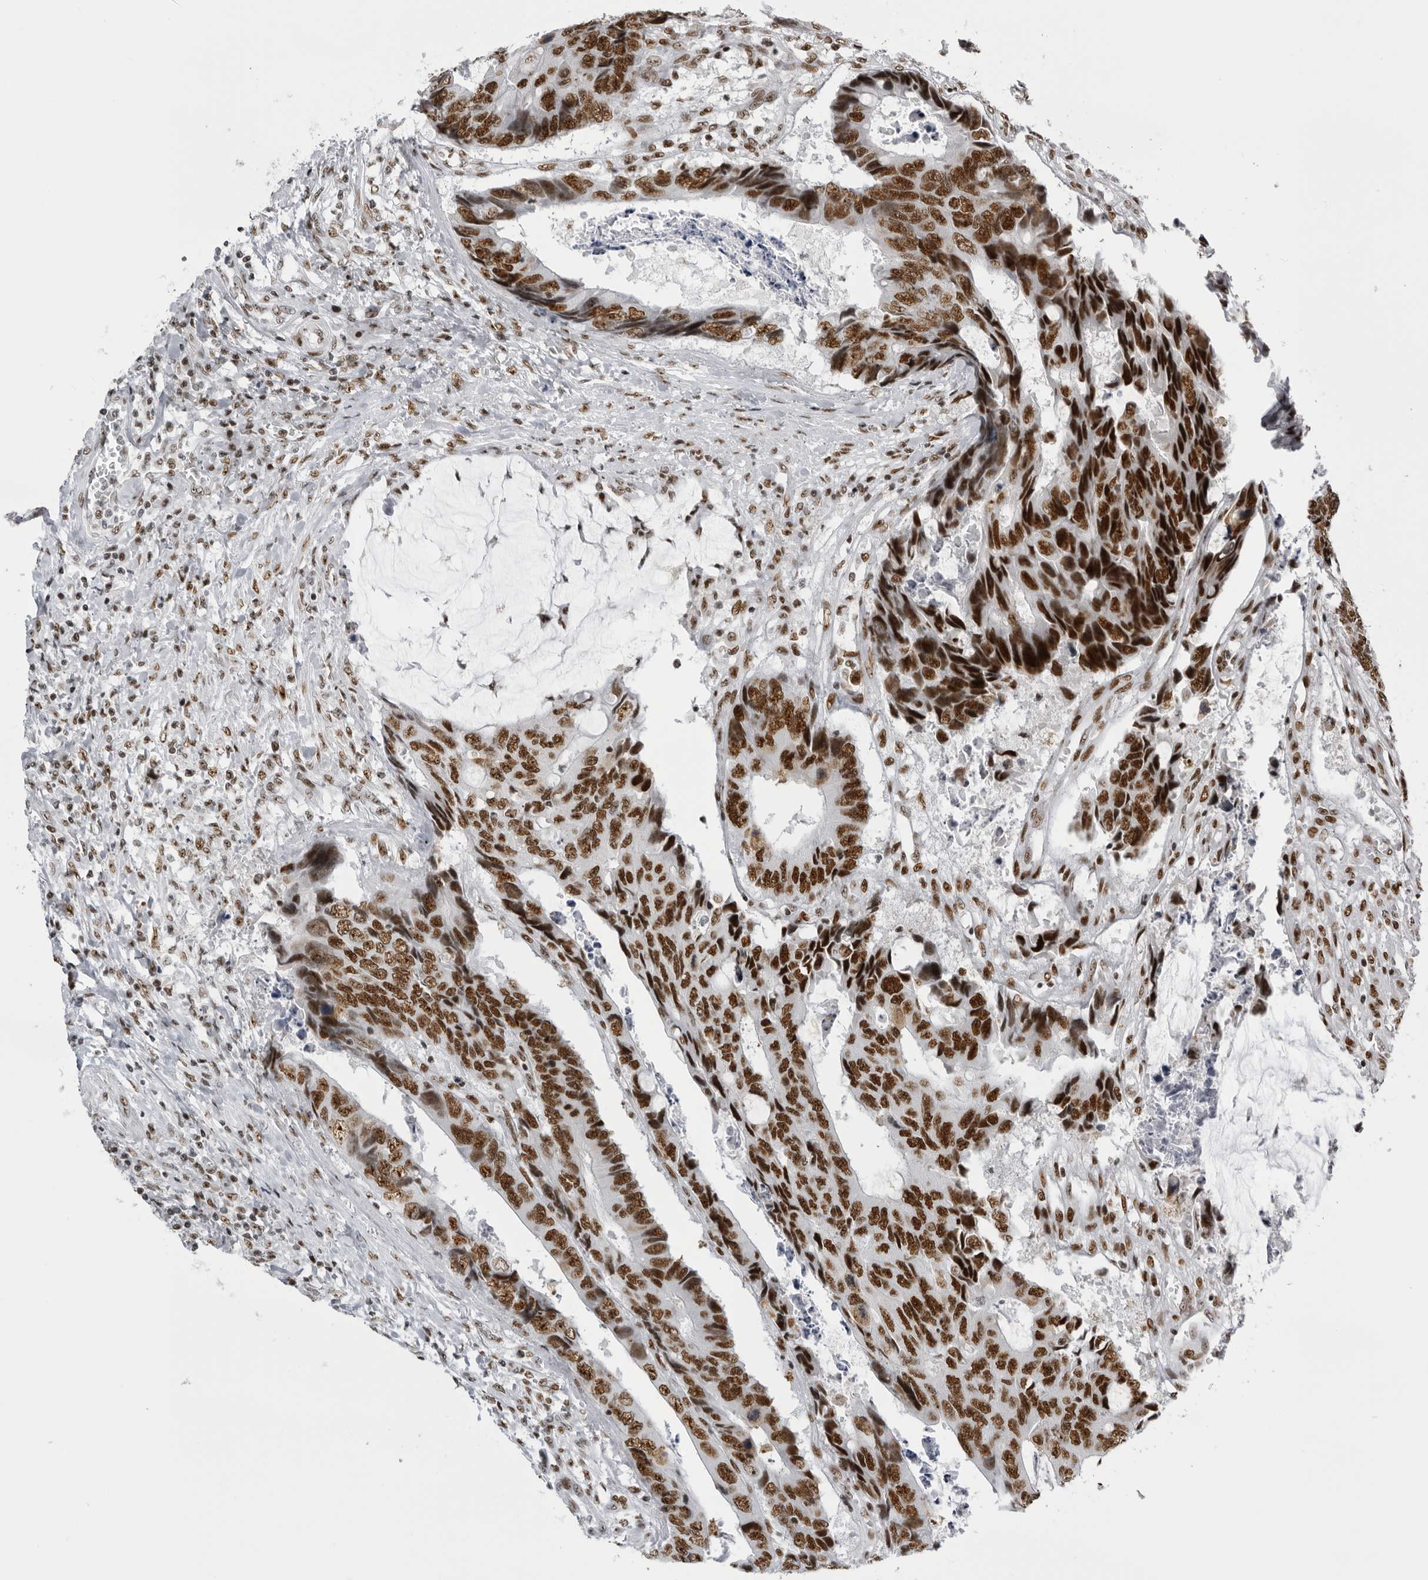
{"staining": {"intensity": "strong", "quantity": ">75%", "location": "nuclear"}, "tissue": "colorectal cancer", "cell_type": "Tumor cells", "image_type": "cancer", "snomed": [{"axis": "morphology", "description": "Adenocarcinoma, NOS"}, {"axis": "topography", "description": "Rectum"}], "caption": "Colorectal cancer (adenocarcinoma) tissue demonstrates strong nuclear expression in about >75% of tumor cells, visualized by immunohistochemistry. Using DAB (3,3'-diaminobenzidine) (brown) and hematoxylin (blue) stains, captured at high magnification using brightfield microscopy.", "gene": "DHX9", "patient": {"sex": "male", "age": 84}}